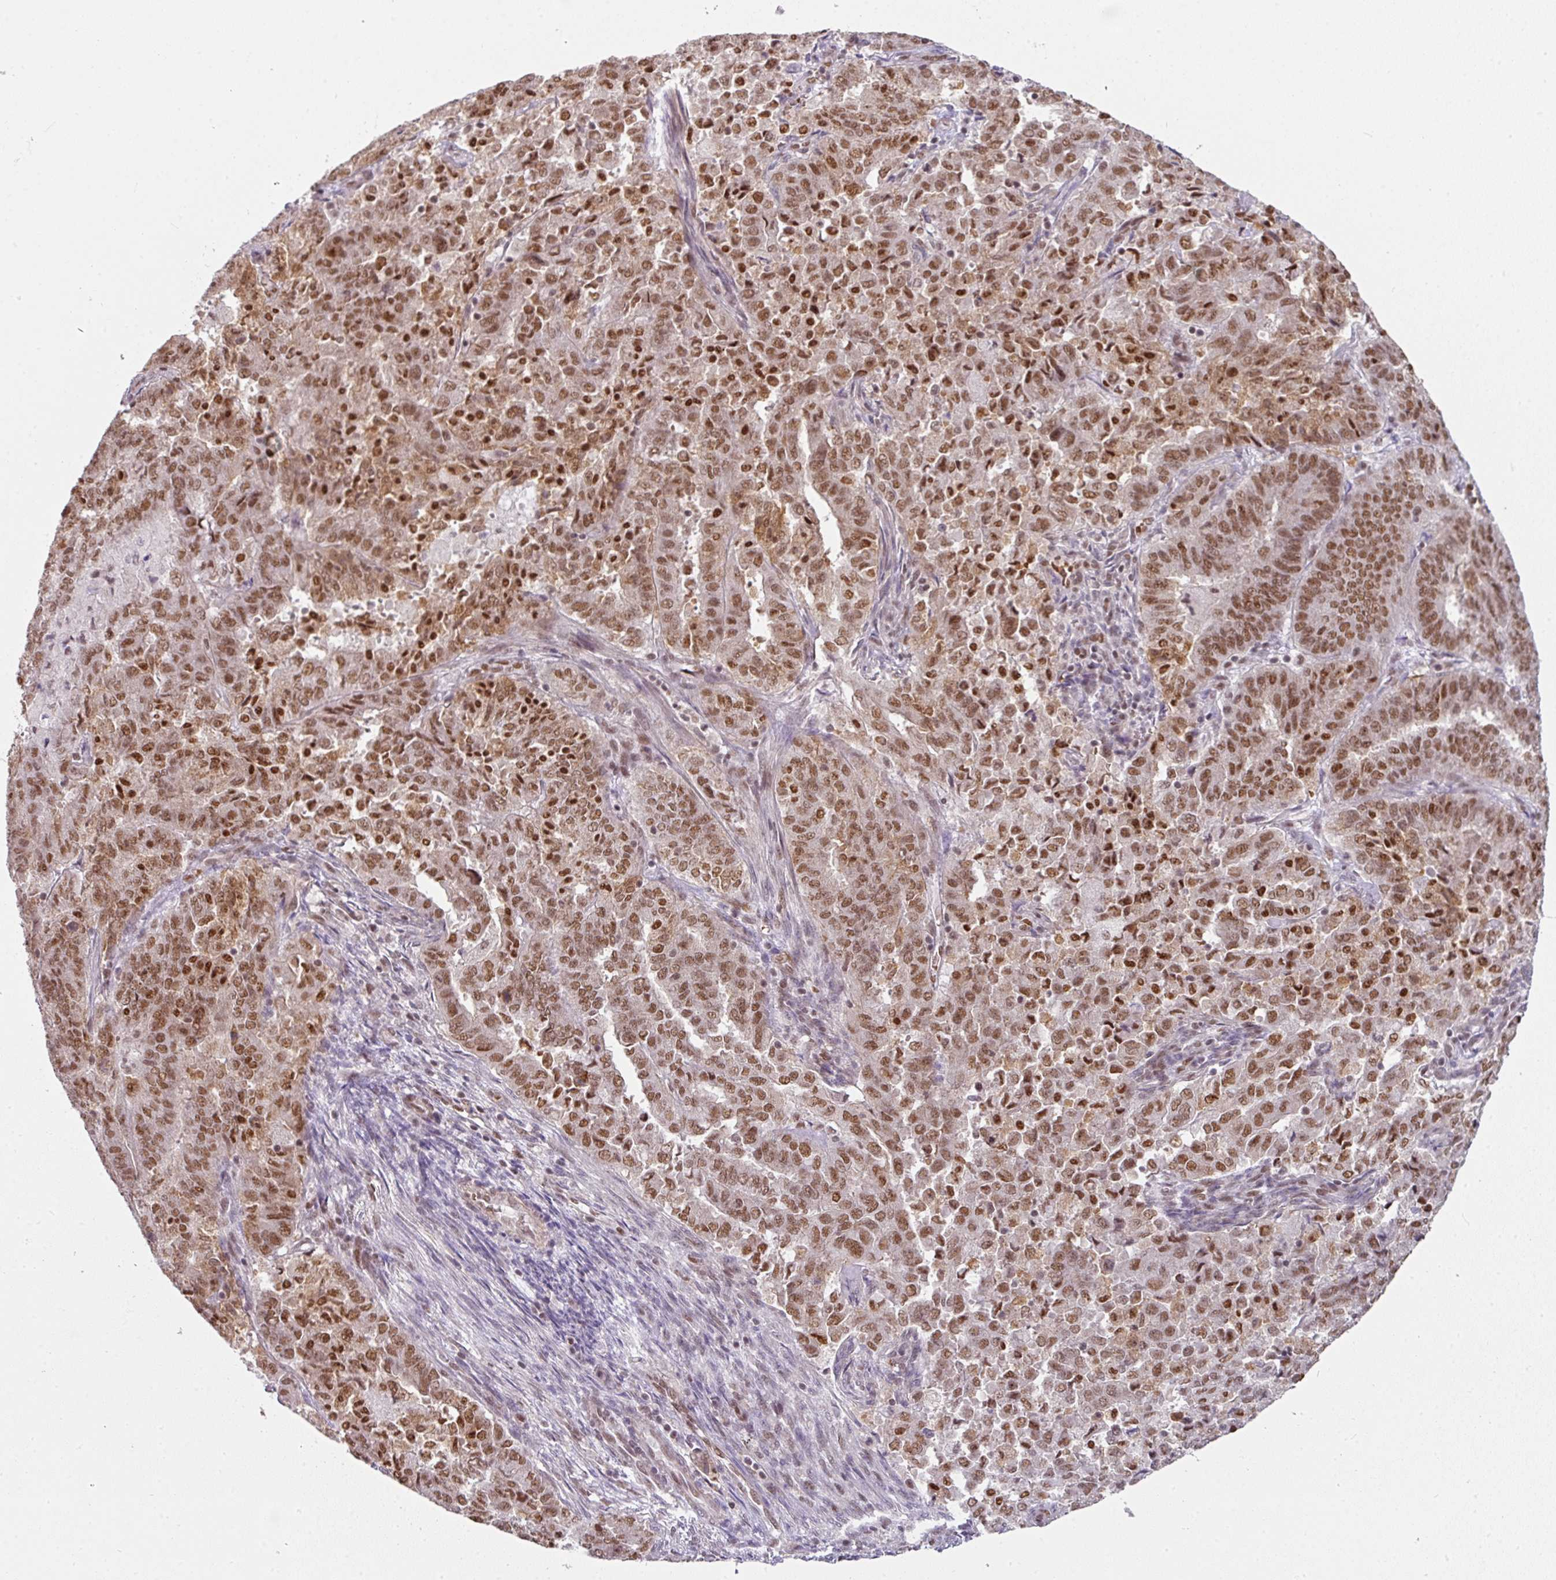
{"staining": {"intensity": "moderate", "quantity": ">75%", "location": "nuclear"}, "tissue": "endometrial cancer", "cell_type": "Tumor cells", "image_type": "cancer", "snomed": [{"axis": "morphology", "description": "Adenocarcinoma, NOS"}, {"axis": "topography", "description": "Endometrium"}], "caption": "A micrograph showing moderate nuclear positivity in approximately >75% of tumor cells in endometrial adenocarcinoma, as visualized by brown immunohistochemical staining.", "gene": "NCOA5", "patient": {"sex": "female", "age": 72}}